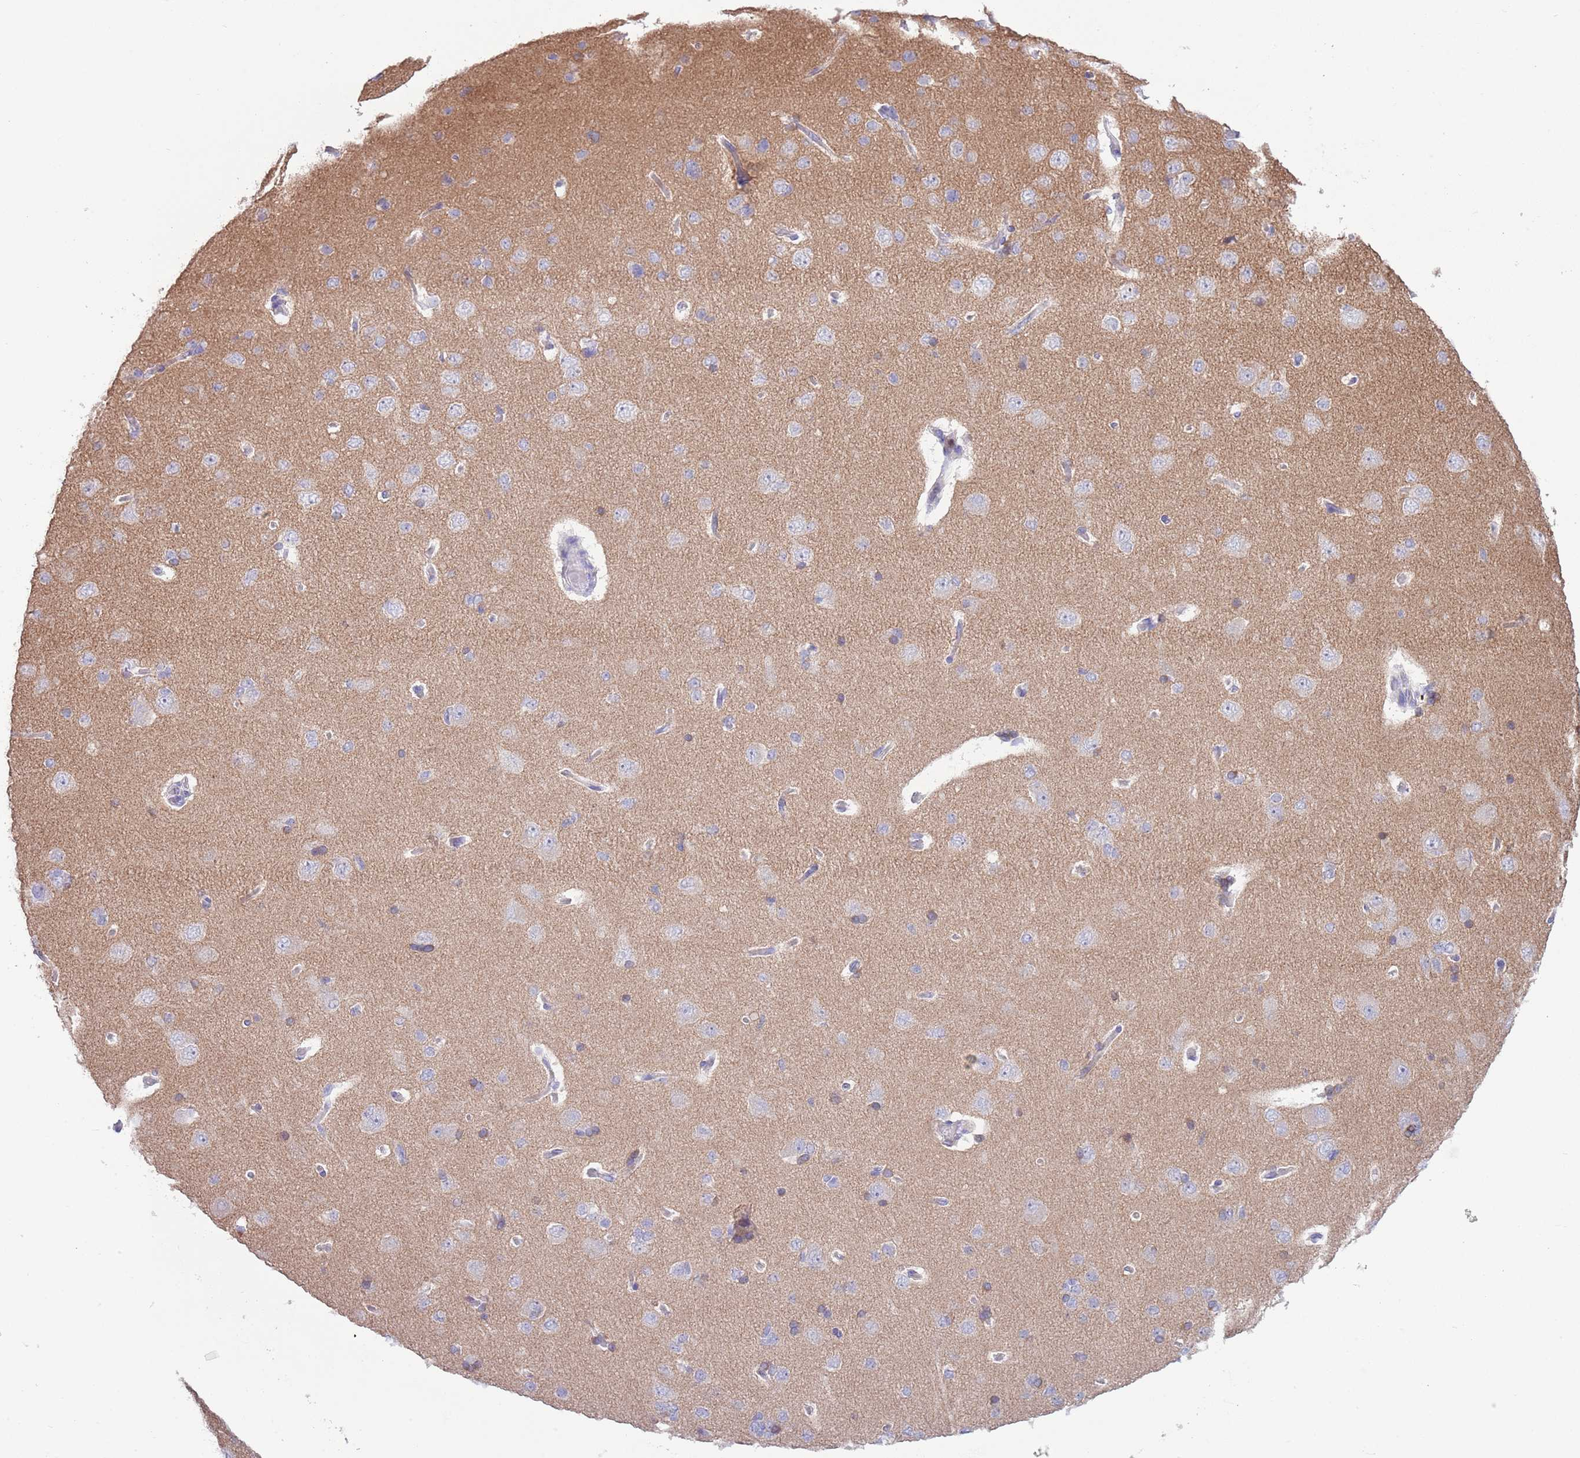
{"staining": {"intensity": "negative", "quantity": "none", "location": "none"}, "tissue": "cerebral cortex", "cell_type": "Endothelial cells", "image_type": "normal", "snomed": [{"axis": "morphology", "description": "Normal tissue, NOS"}, {"axis": "topography", "description": "Cerebral cortex"}], "caption": "An immunohistochemistry histopathology image of benign cerebral cortex is shown. There is no staining in endothelial cells of cerebral cortex.", "gene": "ZFP2", "patient": {"sex": "male", "age": 62}}